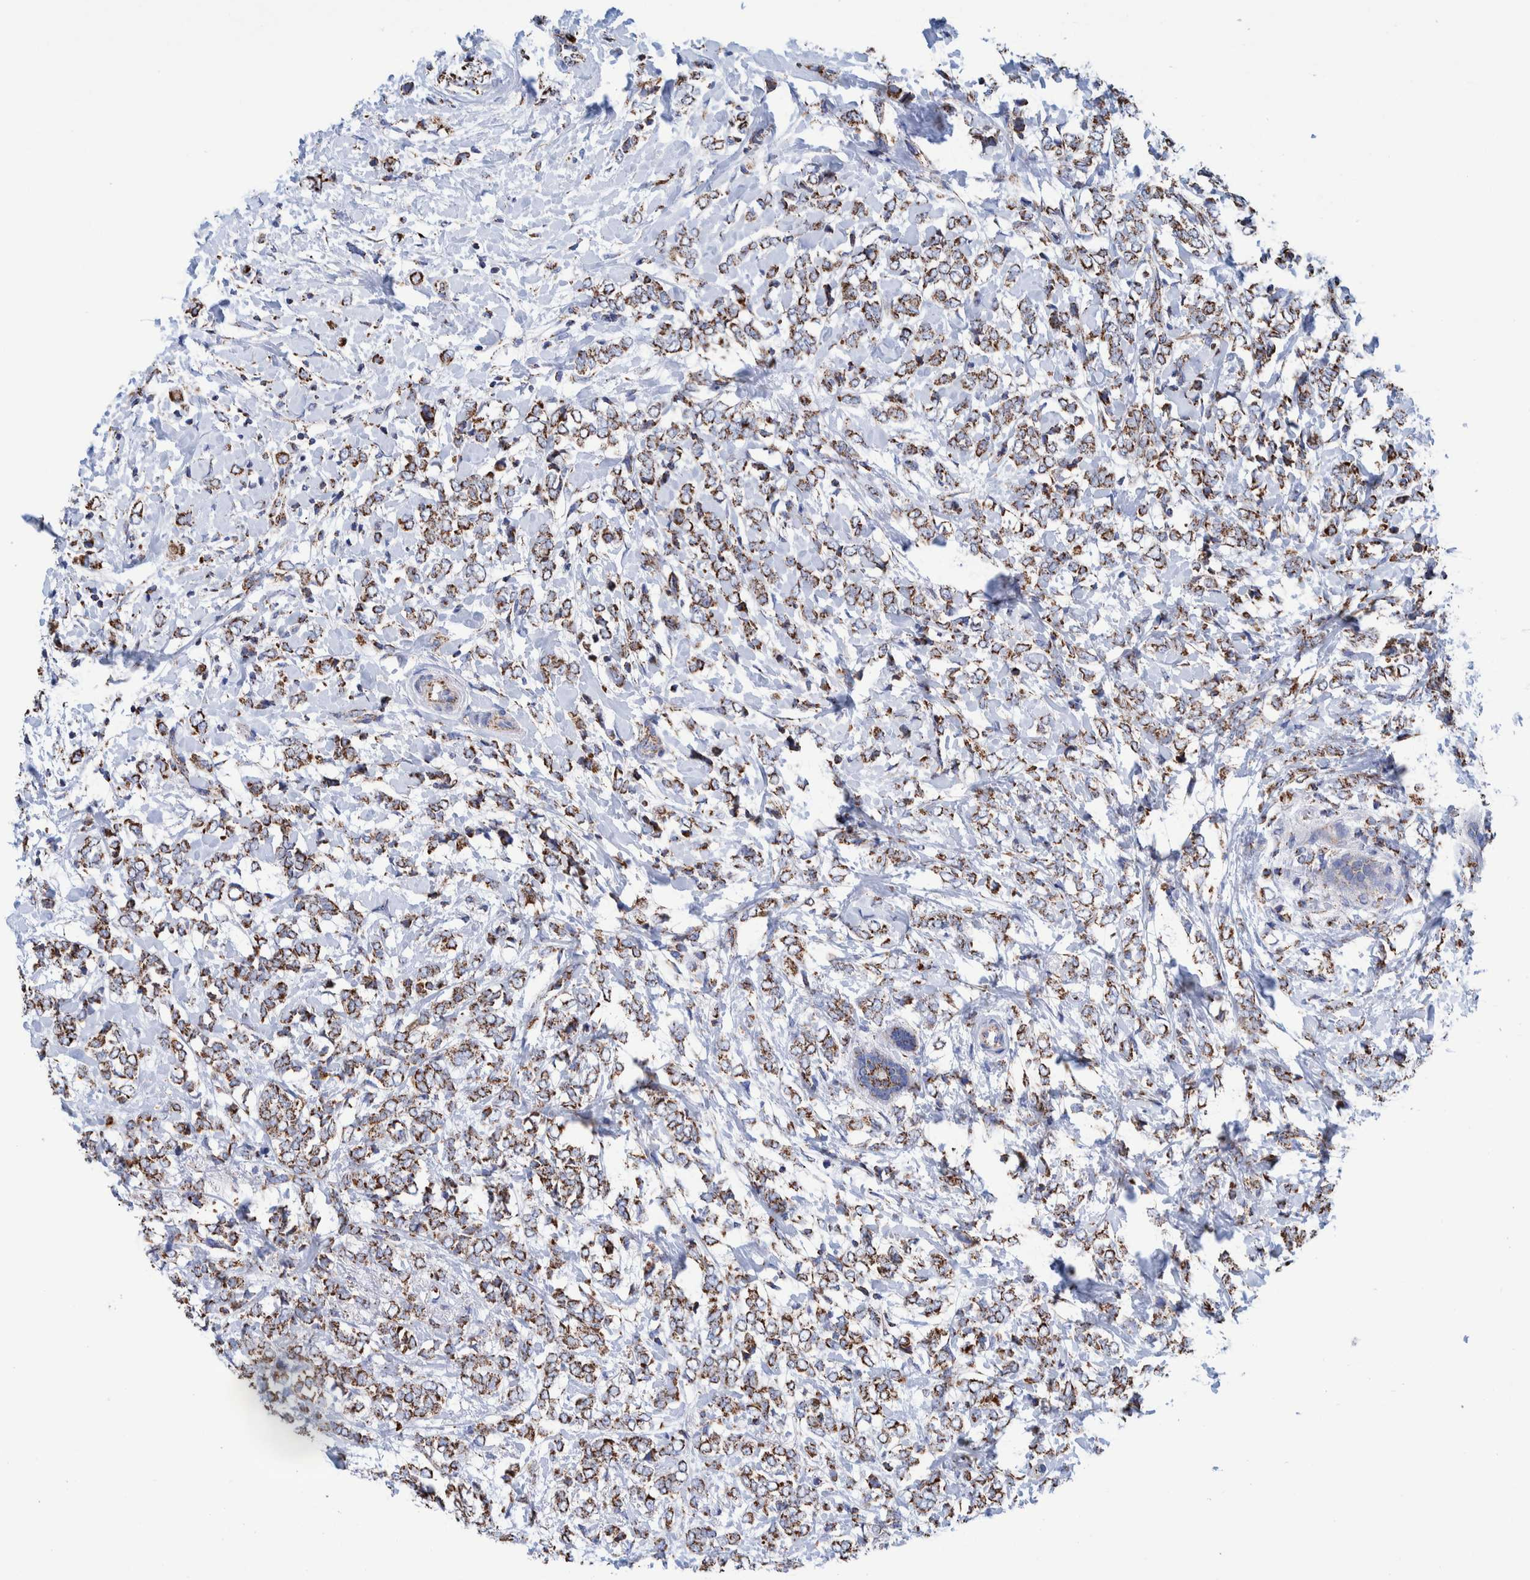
{"staining": {"intensity": "moderate", "quantity": ">75%", "location": "cytoplasmic/membranous"}, "tissue": "breast cancer", "cell_type": "Tumor cells", "image_type": "cancer", "snomed": [{"axis": "morphology", "description": "Normal tissue, NOS"}, {"axis": "morphology", "description": "Lobular carcinoma"}, {"axis": "topography", "description": "Breast"}], "caption": "IHC of human lobular carcinoma (breast) exhibits medium levels of moderate cytoplasmic/membranous expression in about >75% of tumor cells.", "gene": "DECR1", "patient": {"sex": "female", "age": 47}}